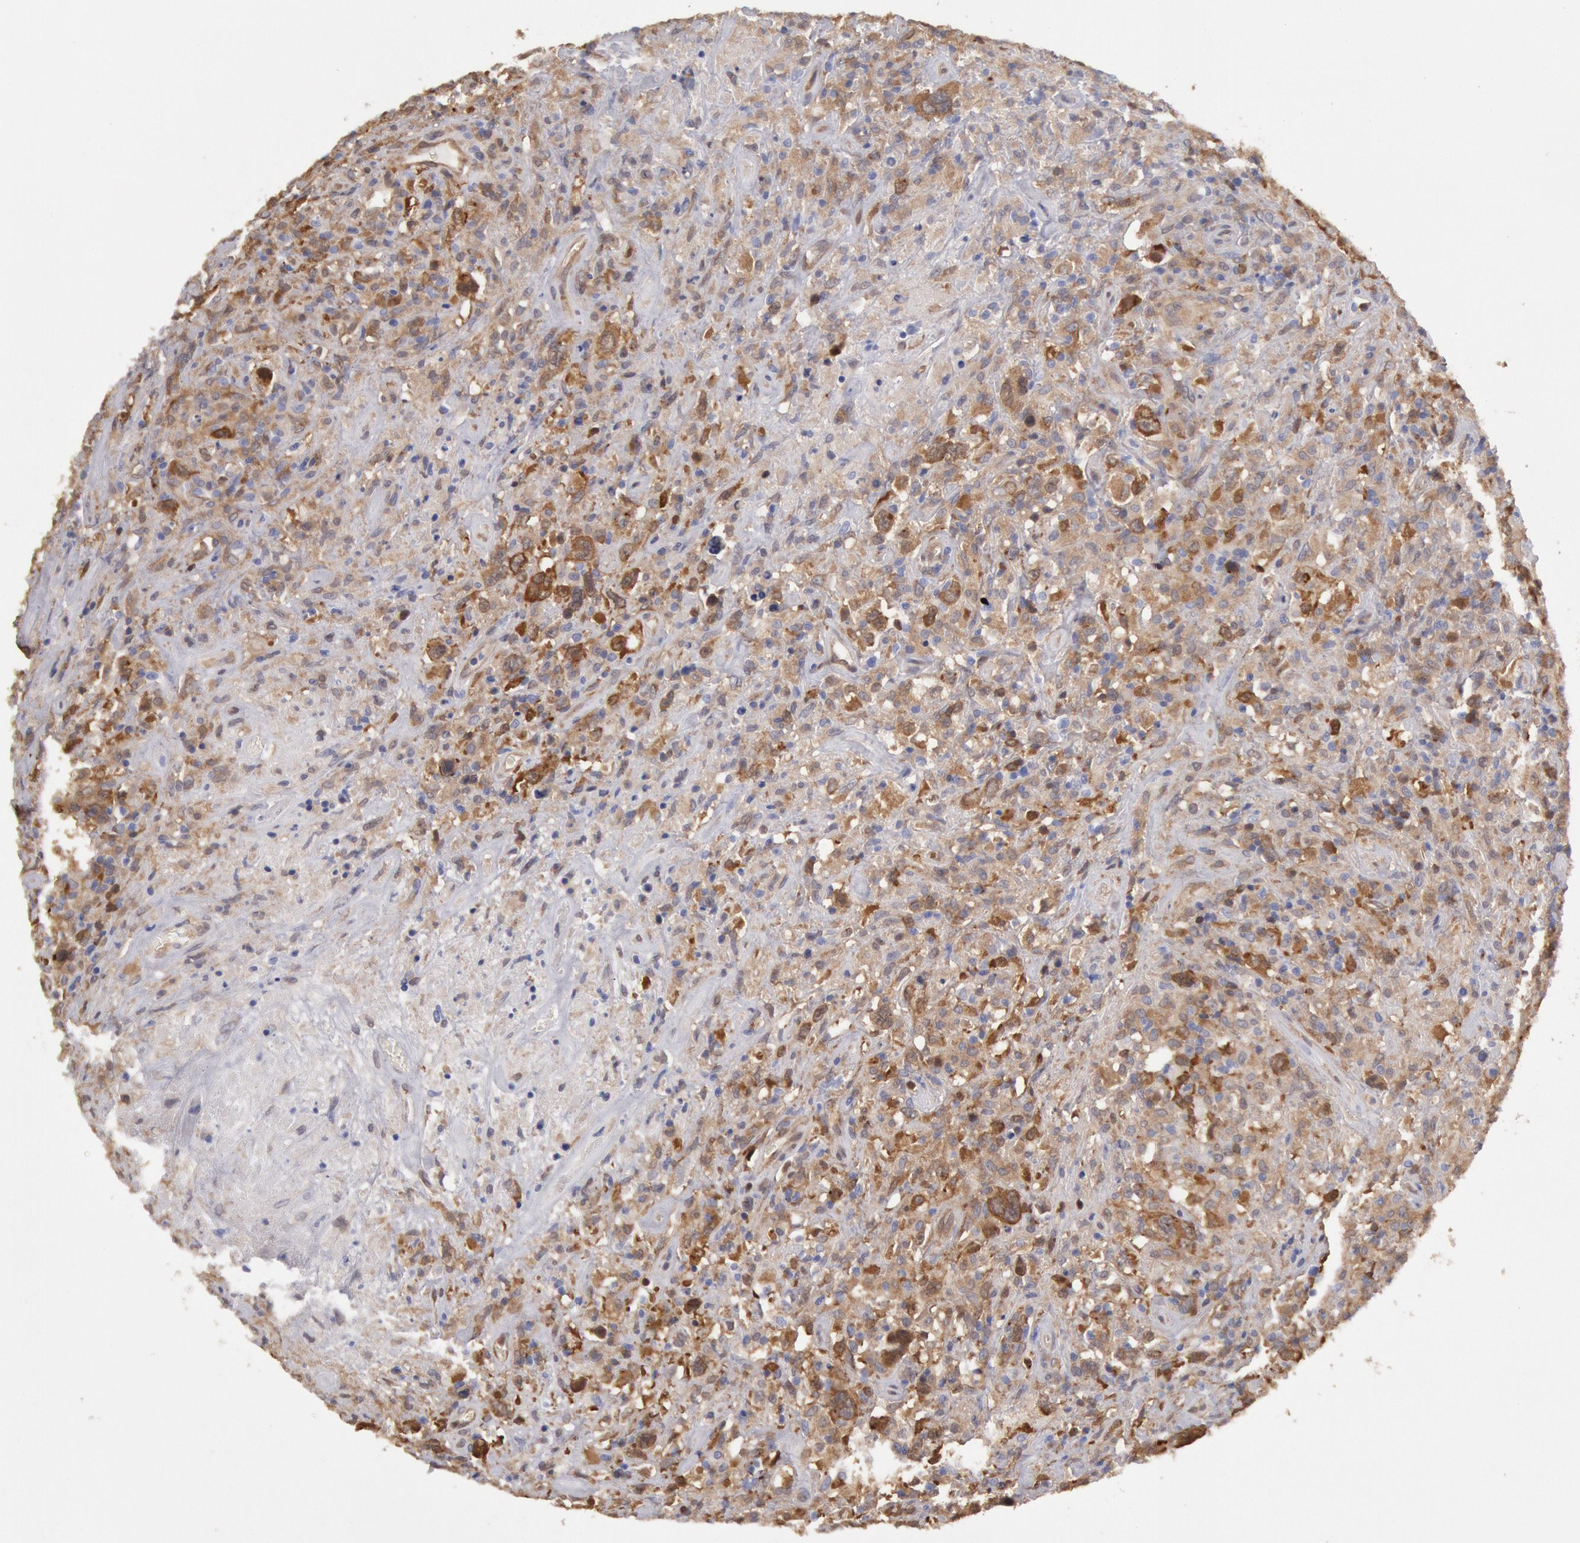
{"staining": {"intensity": "moderate", "quantity": "25%-75%", "location": "cytoplasmic/membranous"}, "tissue": "lymphoma", "cell_type": "Tumor cells", "image_type": "cancer", "snomed": [{"axis": "morphology", "description": "Hodgkin's disease, NOS"}, {"axis": "topography", "description": "Lymph node"}], "caption": "Immunohistochemistry image of neoplastic tissue: lymphoma stained using immunohistochemistry (IHC) demonstrates medium levels of moderate protein expression localized specifically in the cytoplasmic/membranous of tumor cells, appearing as a cytoplasmic/membranous brown color.", "gene": "CCDC50", "patient": {"sex": "male", "age": 46}}